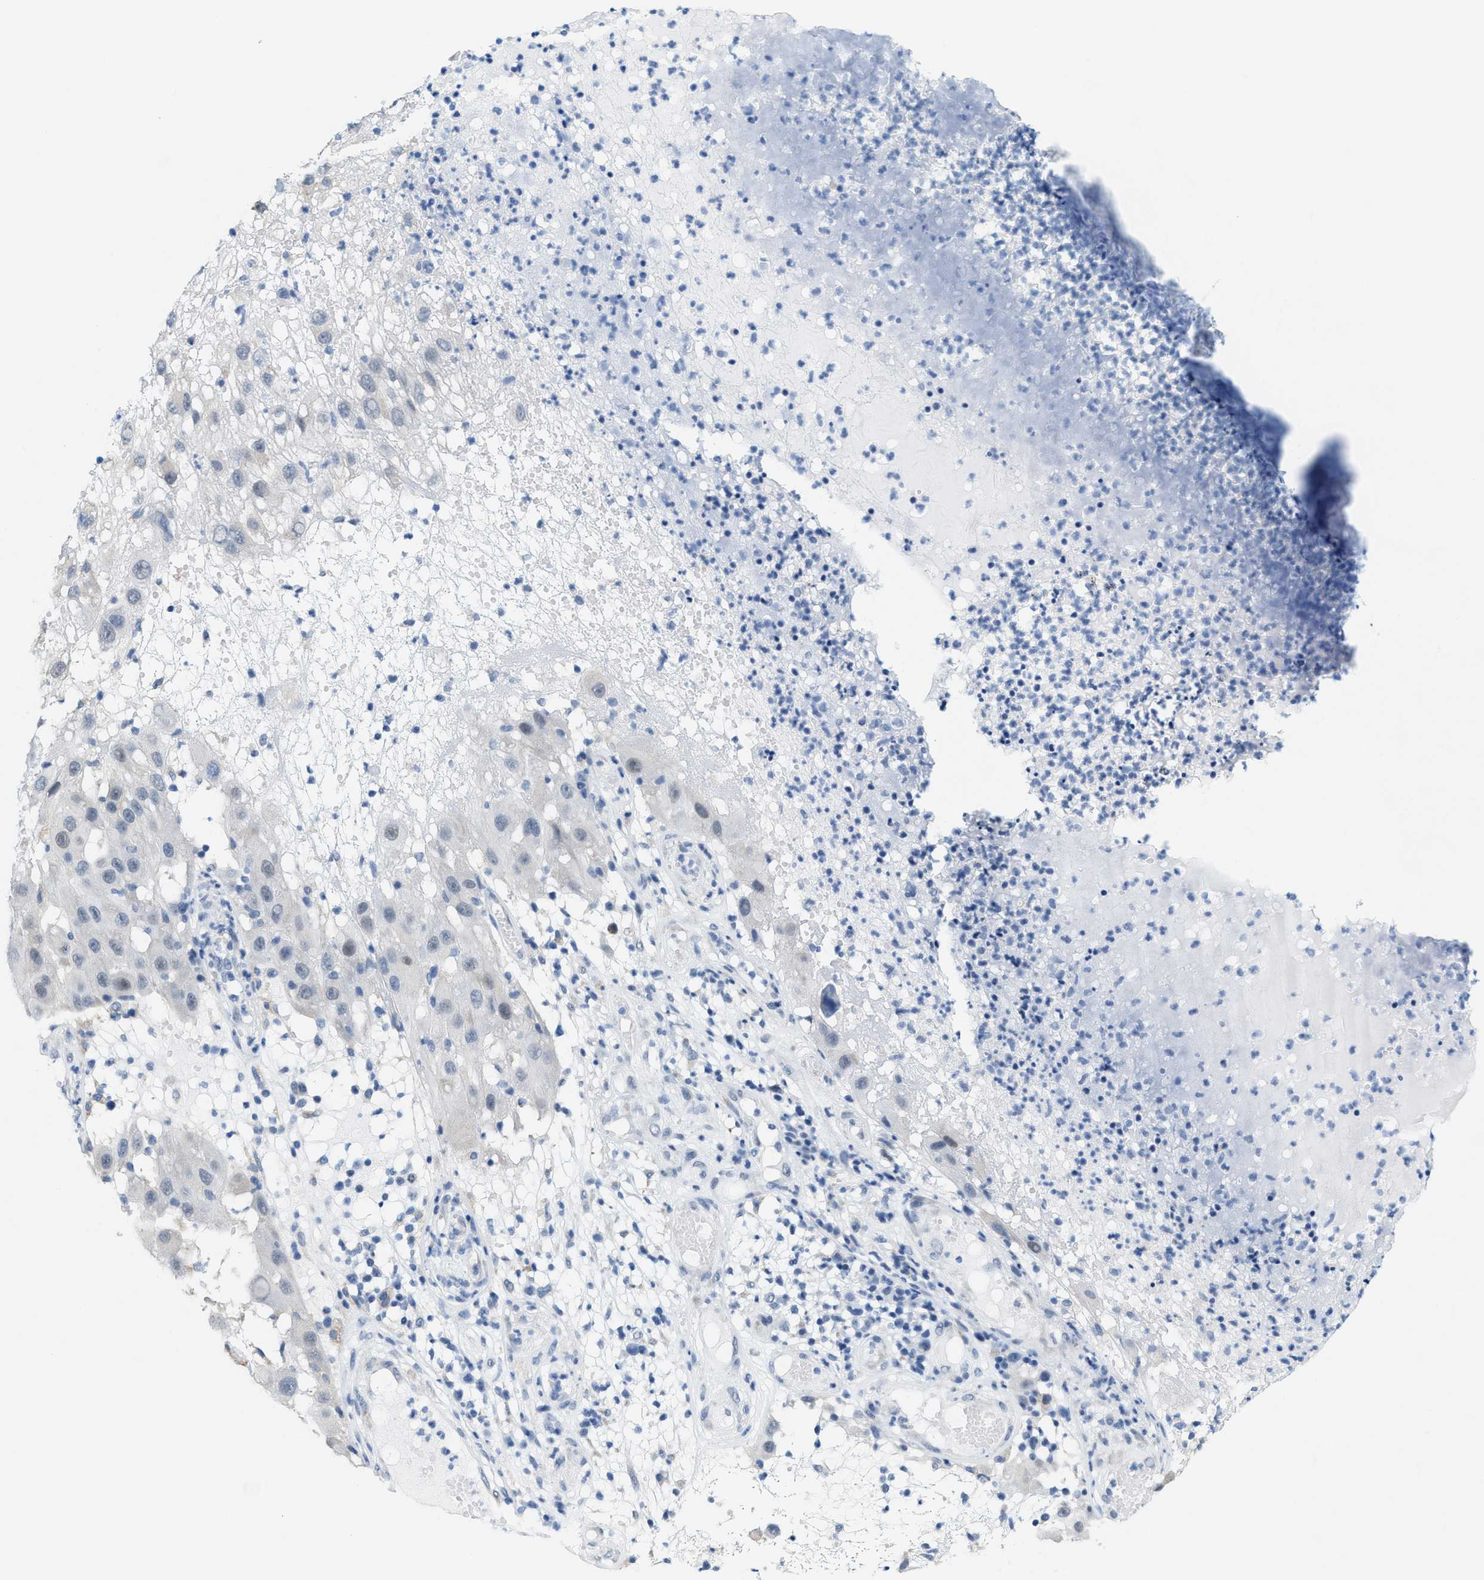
{"staining": {"intensity": "negative", "quantity": "none", "location": "none"}, "tissue": "melanoma", "cell_type": "Tumor cells", "image_type": "cancer", "snomed": [{"axis": "morphology", "description": "Malignant melanoma, NOS"}, {"axis": "topography", "description": "Skin"}], "caption": "A high-resolution photomicrograph shows IHC staining of melanoma, which displays no significant staining in tumor cells.", "gene": "KIFC3", "patient": {"sex": "female", "age": 81}}